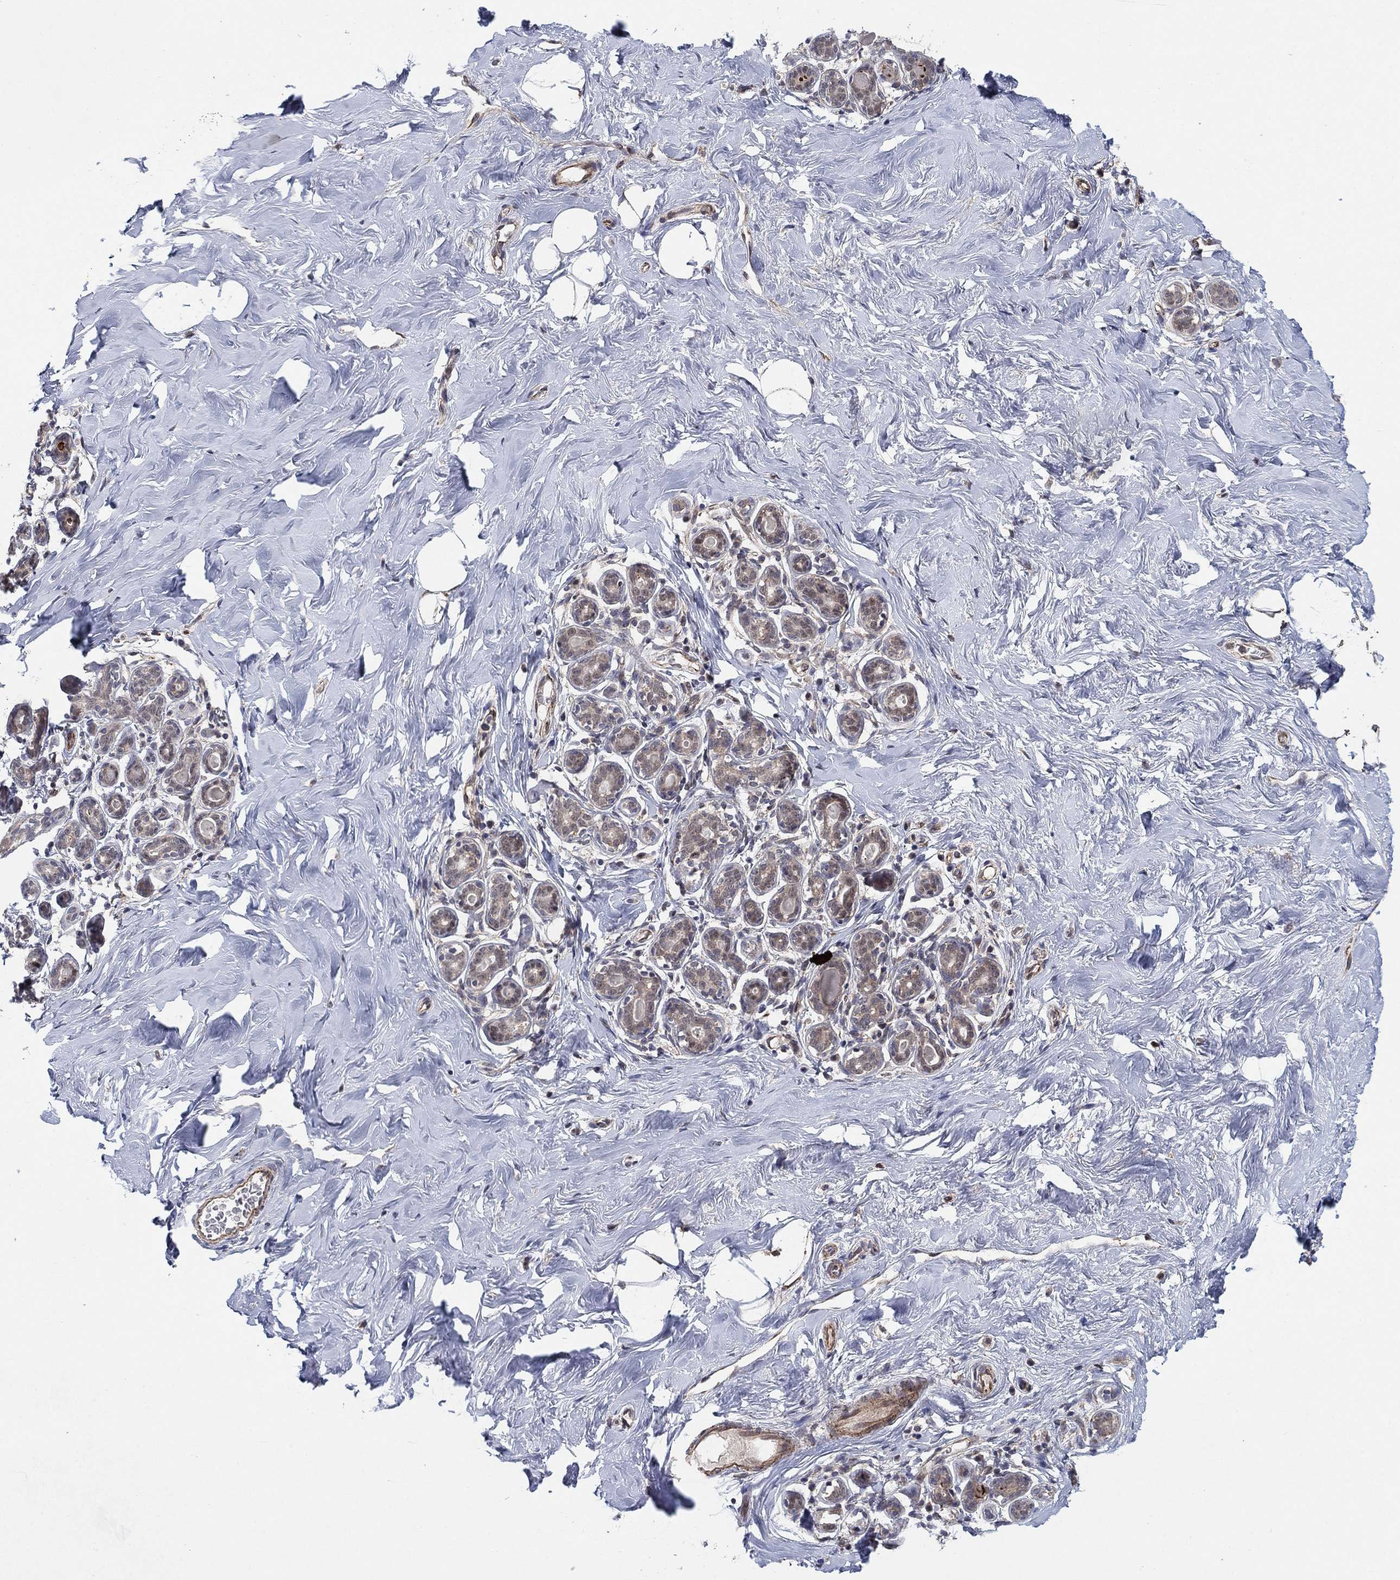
{"staining": {"intensity": "negative", "quantity": "none", "location": "none"}, "tissue": "breast", "cell_type": "Adipocytes", "image_type": "normal", "snomed": [{"axis": "morphology", "description": "Normal tissue, NOS"}, {"axis": "topography", "description": "Skin"}, {"axis": "topography", "description": "Breast"}], "caption": "This is an immunohistochemistry (IHC) micrograph of normal human breast. There is no staining in adipocytes.", "gene": "ZNF395", "patient": {"sex": "female", "age": 43}}